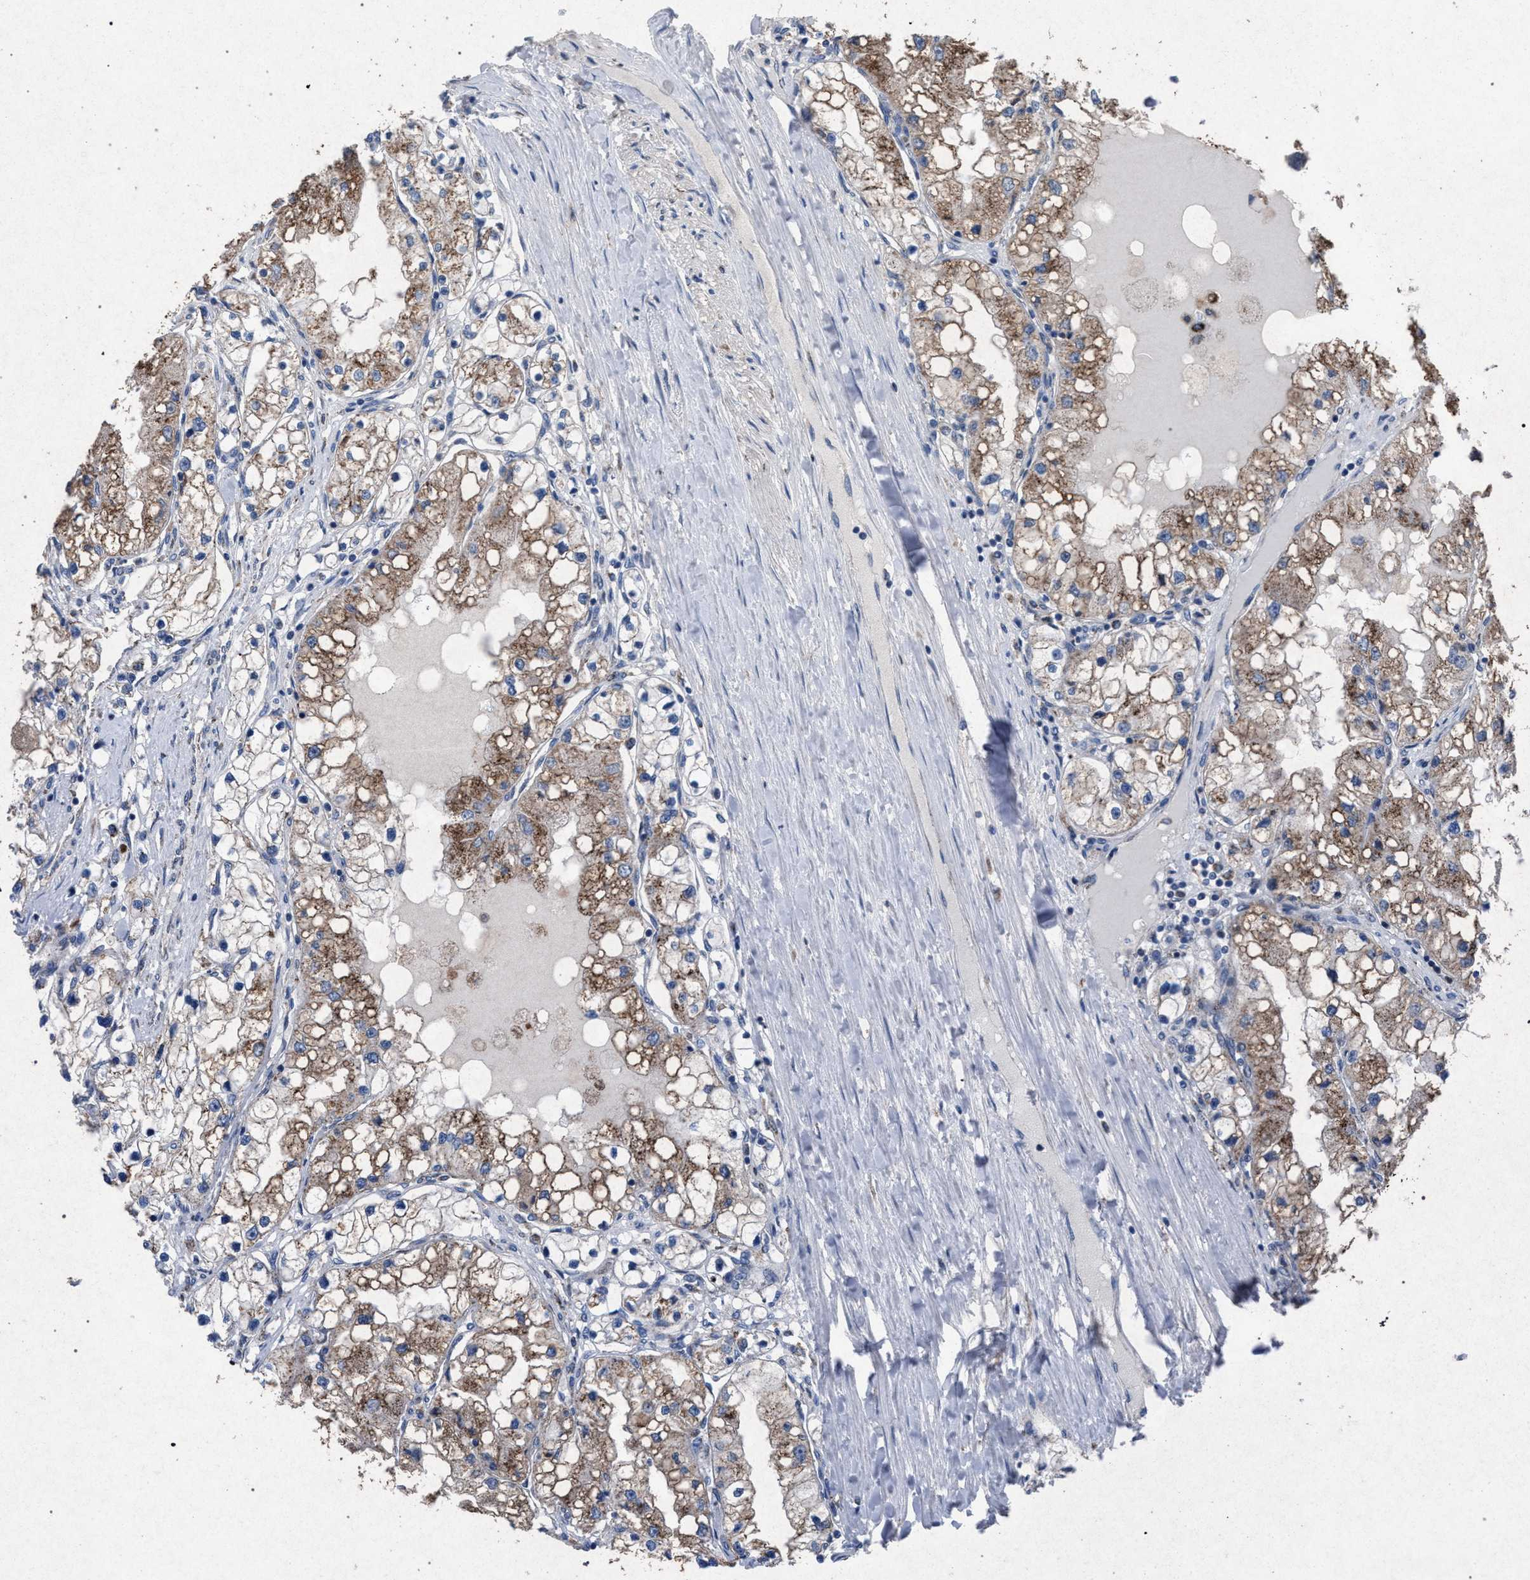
{"staining": {"intensity": "moderate", "quantity": ">75%", "location": "cytoplasmic/membranous"}, "tissue": "renal cancer", "cell_type": "Tumor cells", "image_type": "cancer", "snomed": [{"axis": "morphology", "description": "Adenocarcinoma, NOS"}, {"axis": "topography", "description": "Kidney"}], "caption": "Approximately >75% of tumor cells in human renal adenocarcinoma reveal moderate cytoplasmic/membranous protein expression as visualized by brown immunohistochemical staining.", "gene": "HSD17B4", "patient": {"sex": "male", "age": 68}}